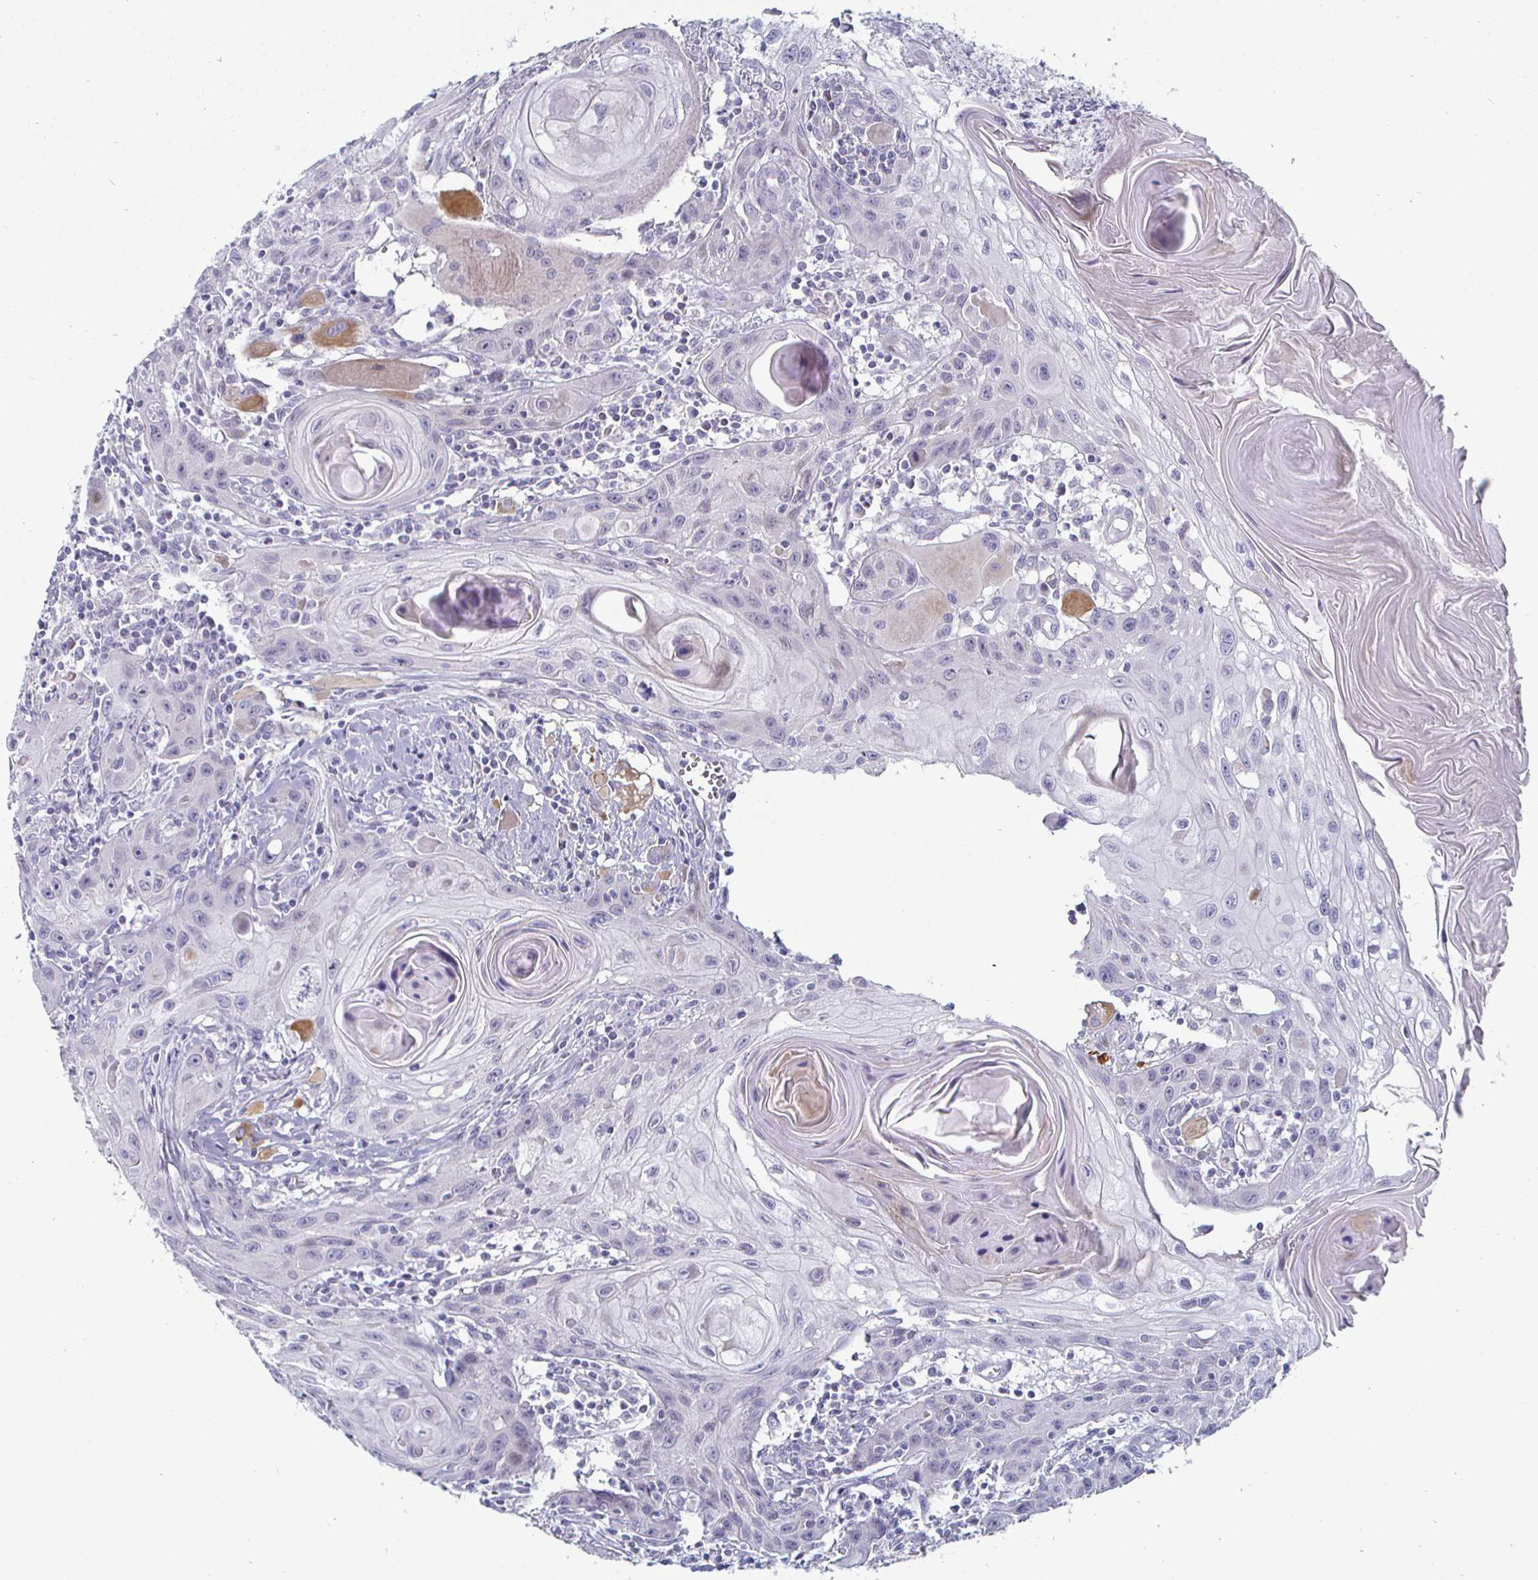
{"staining": {"intensity": "negative", "quantity": "none", "location": "none"}, "tissue": "head and neck cancer", "cell_type": "Tumor cells", "image_type": "cancer", "snomed": [{"axis": "morphology", "description": "Squamous cell carcinoma, NOS"}, {"axis": "topography", "description": "Oral tissue"}, {"axis": "topography", "description": "Head-Neck"}], "caption": "This is an immunohistochemistry photomicrograph of head and neck cancer. There is no expression in tumor cells.", "gene": "DMRTB1", "patient": {"sex": "male", "age": 58}}